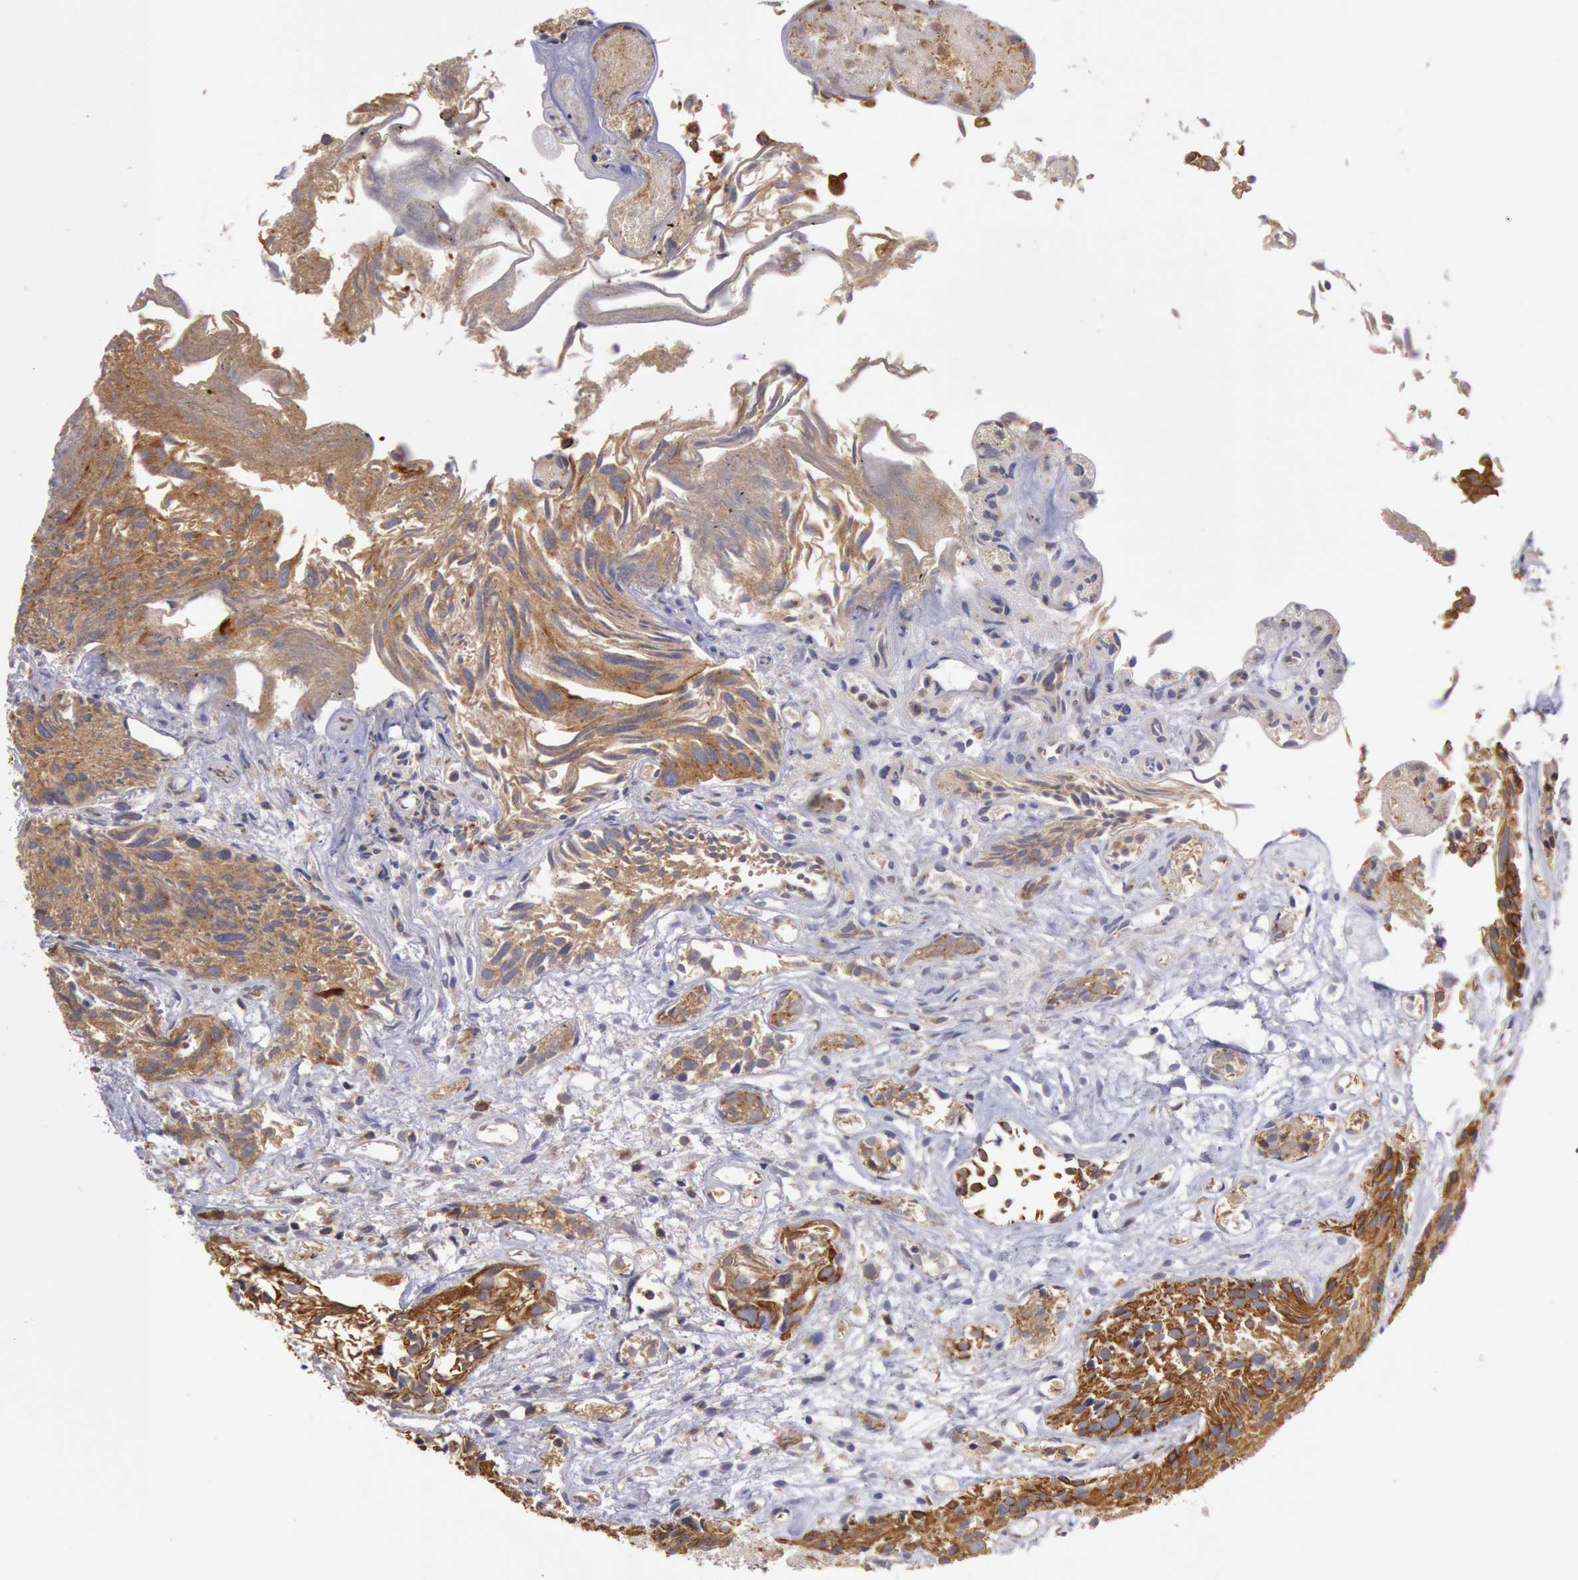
{"staining": {"intensity": "strong", "quantity": ">75%", "location": "cytoplasmic/membranous"}, "tissue": "urothelial cancer", "cell_type": "Tumor cells", "image_type": "cancer", "snomed": [{"axis": "morphology", "description": "Urothelial carcinoma, High grade"}, {"axis": "topography", "description": "Urinary bladder"}], "caption": "A histopathology image showing strong cytoplasmic/membranous expression in about >75% of tumor cells in high-grade urothelial carcinoma, as visualized by brown immunohistochemical staining.", "gene": "PLA2G6", "patient": {"sex": "female", "age": 78}}